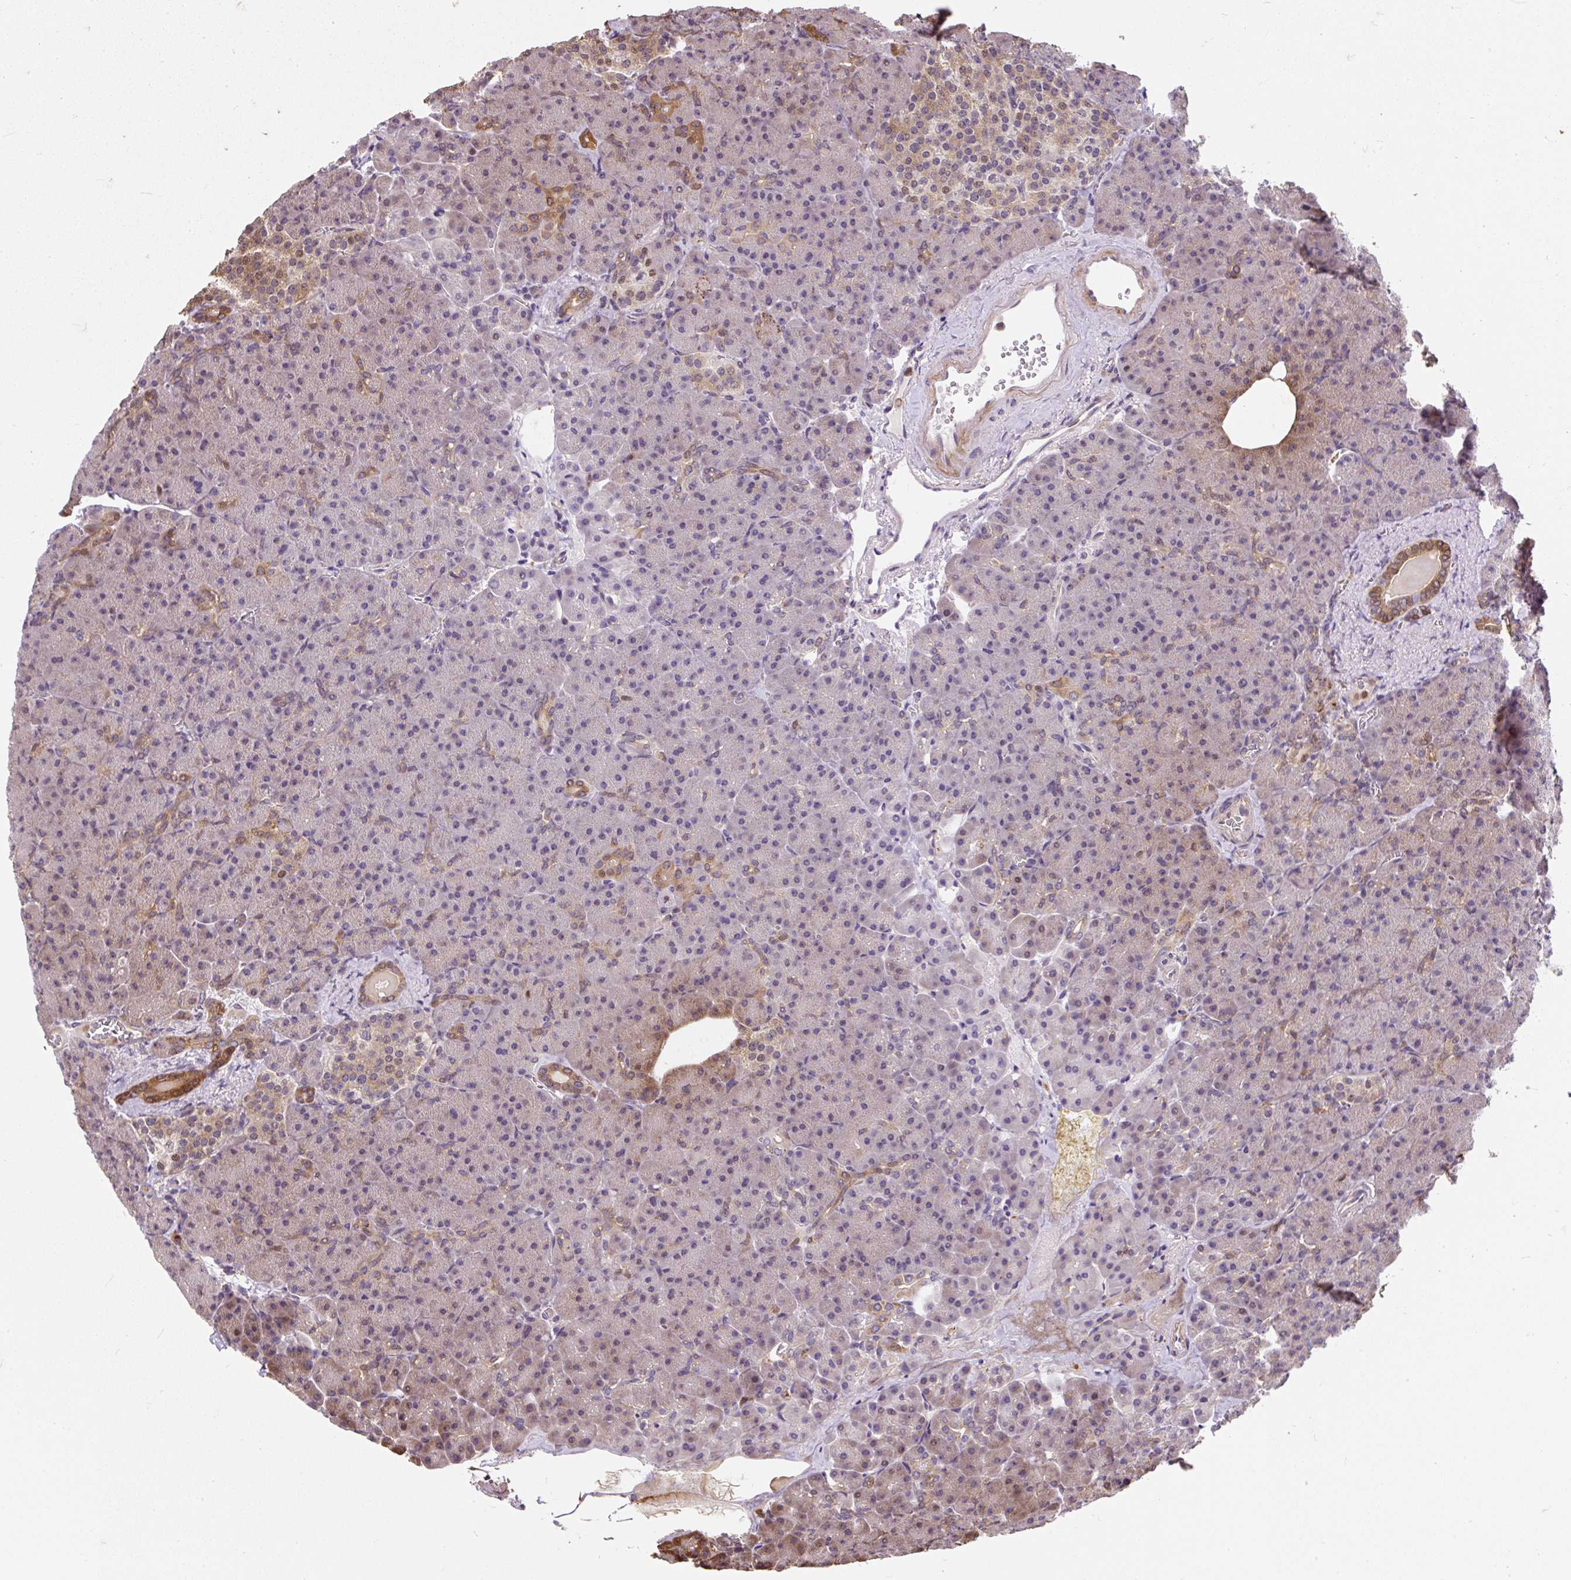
{"staining": {"intensity": "moderate", "quantity": "<25%", "location": "cytoplasmic/membranous,nuclear"}, "tissue": "pancreas", "cell_type": "Exocrine glandular cells", "image_type": "normal", "snomed": [{"axis": "morphology", "description": "Normal tissue, NOS"}, {"axis": "topography", "description": "Pancreas"}], "caption": "The photomicrograph reveals a brown stain indicating the presence of a protein in the cytoplasmic/membranous,nuclear of exocrine glandular cells in pancreas. The protein of interest is stained brown, and the nuclei are stained in blue (DAB IHC with brightfield microscopy, high magnification).", "gene": "PUS7L", "patient": {"sex": "female", "age": 74}}